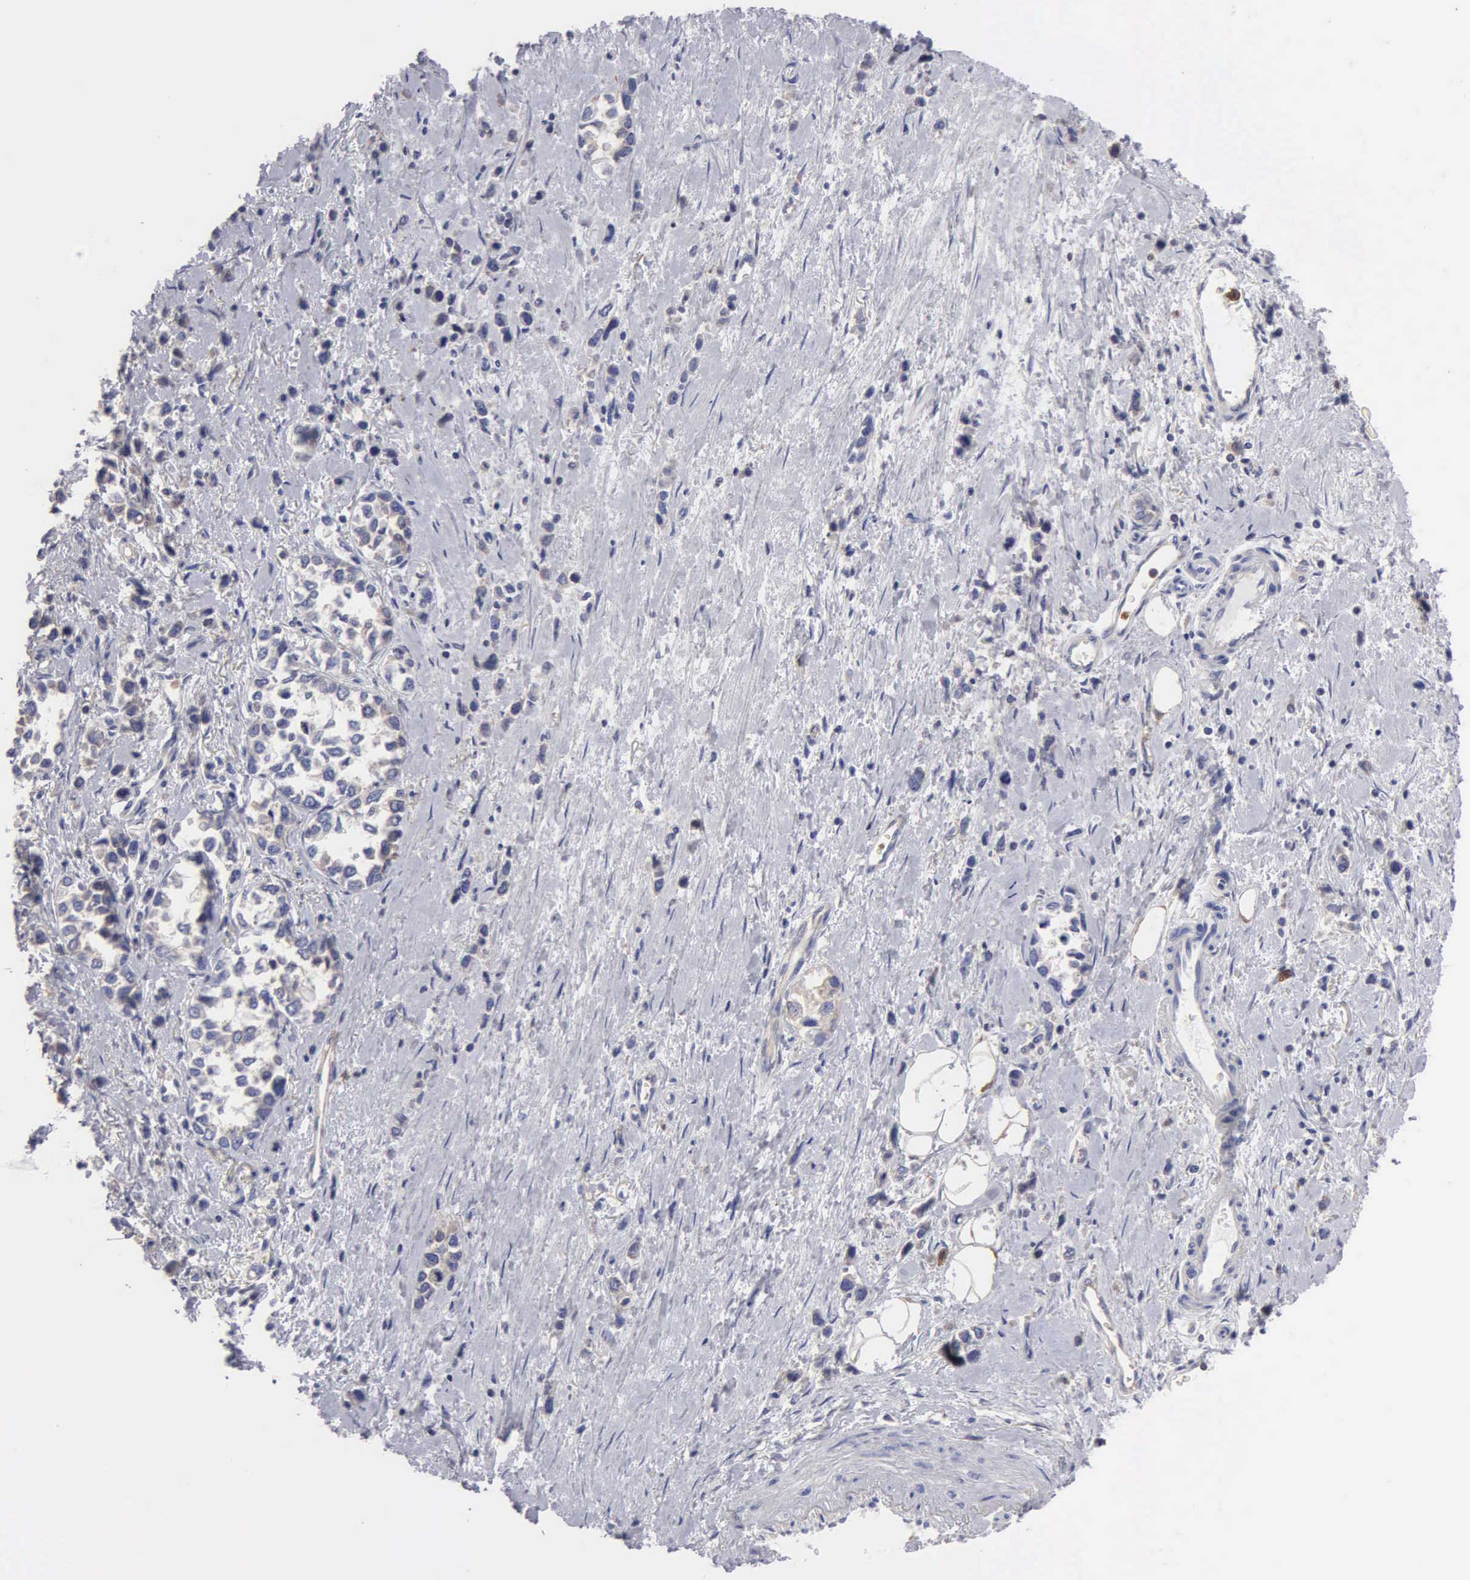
{"staining": {"intensity": "negative", "quantity": "none", "location": "none"}, "tissue": "stomach cancer", "cell_type": "Tumor cells", "image_type": "cancer", "snomed": [{"axis": "morphology", "description": "Adenocarcinoma, NOS"}, {"axis": "topography", "description": "Stomach, upper"}], "caption": "This is a micrograph of IHC staining of stomach cancer, which shows no positivity in tumor cells.", "gene": "G6PD", "patient": {"sex": "male", "age": 76}}